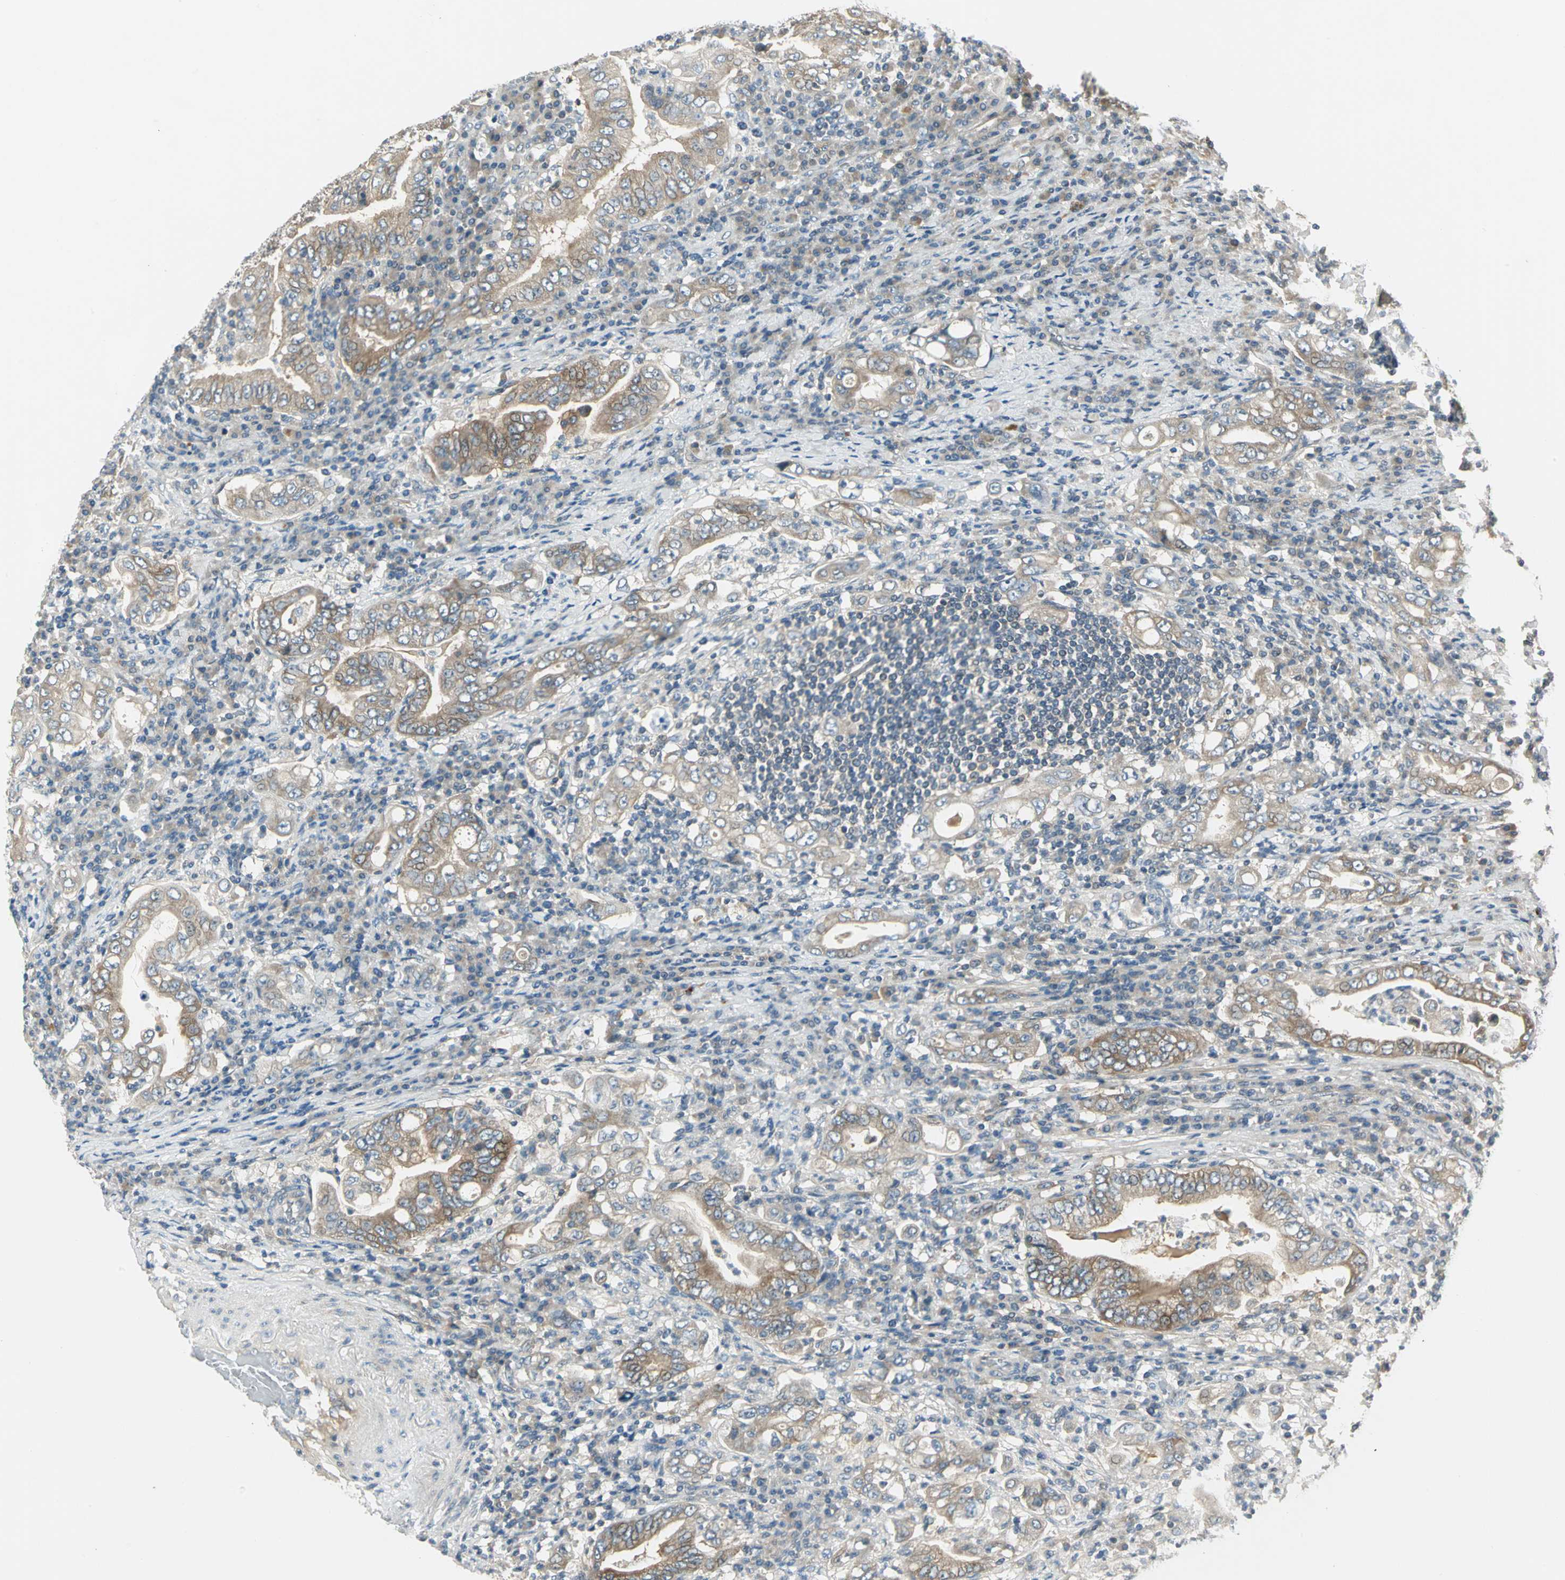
{"staining": {"intensity": "moderate", "quantity": ">75%", "location": "cytoplasmic/membranous"}, "tissue": "stomach cancer", "cell_type": "Tumor cells", "image_type": "cancer", "snomed": [{"axis": "morphology", "description": "Normal tissue, NOS"}, {"axis": "morphology", "description": "Adenocarcinoma, NOS"}, {"axis": "topography", "description": "Esophagus"}, {"axis": "topography", "description": "Stomach, upper"}, {"axis": "topography", "description": "Peripheral nerve tissue"}], "caption": "An IHC micrograph of neoplastic tissue is shown. Protein staining in brown shows moderate cytoplasmic/membranous positivity in stomach cancer within tumor cells.", "gene": "PRKAA1", "patient": {"sex": "male", "age": 62}}